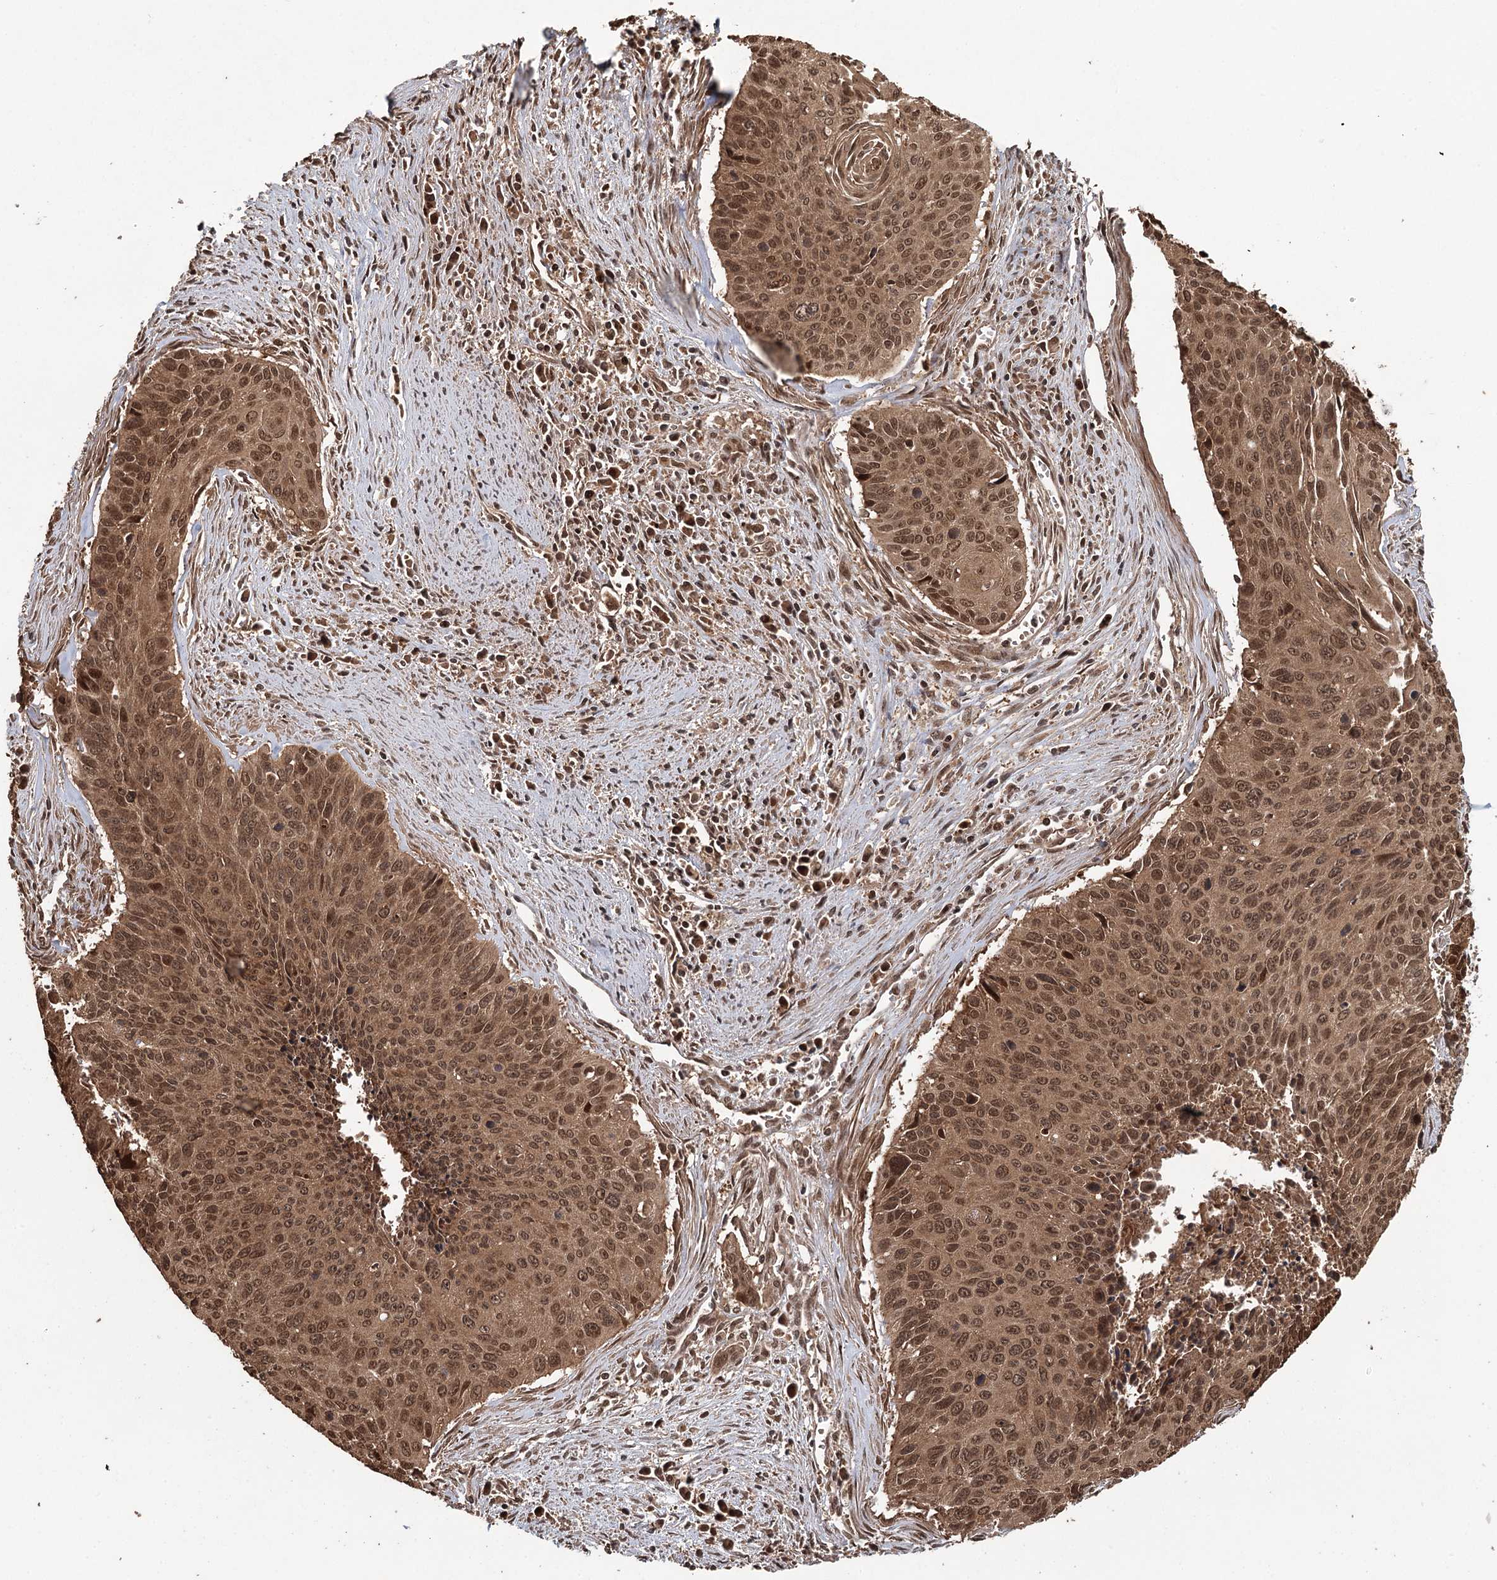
{"staining": {"intensity": "moderate", "quantity": ">75%", "location": "cytoplasmic/membranous,nuclear"}, "tissue": "cervical cancer", "cell_type": "Tumor cells", "image_type": "cancer", "snomed": [{"axis": "morphology", "description": "Squamous cell carcinoma, NOS"}, {"axis": "topography", "description": "Cervix"}], "caption": "An image of squamous cell carcinoma (cervical) stained for a protein reveals moderate cytoplasmic/membranous and nuclear brown staining in tumor cells.", "gene": "N6AMT1", "patient": {"sex": "female", "age": 55}}